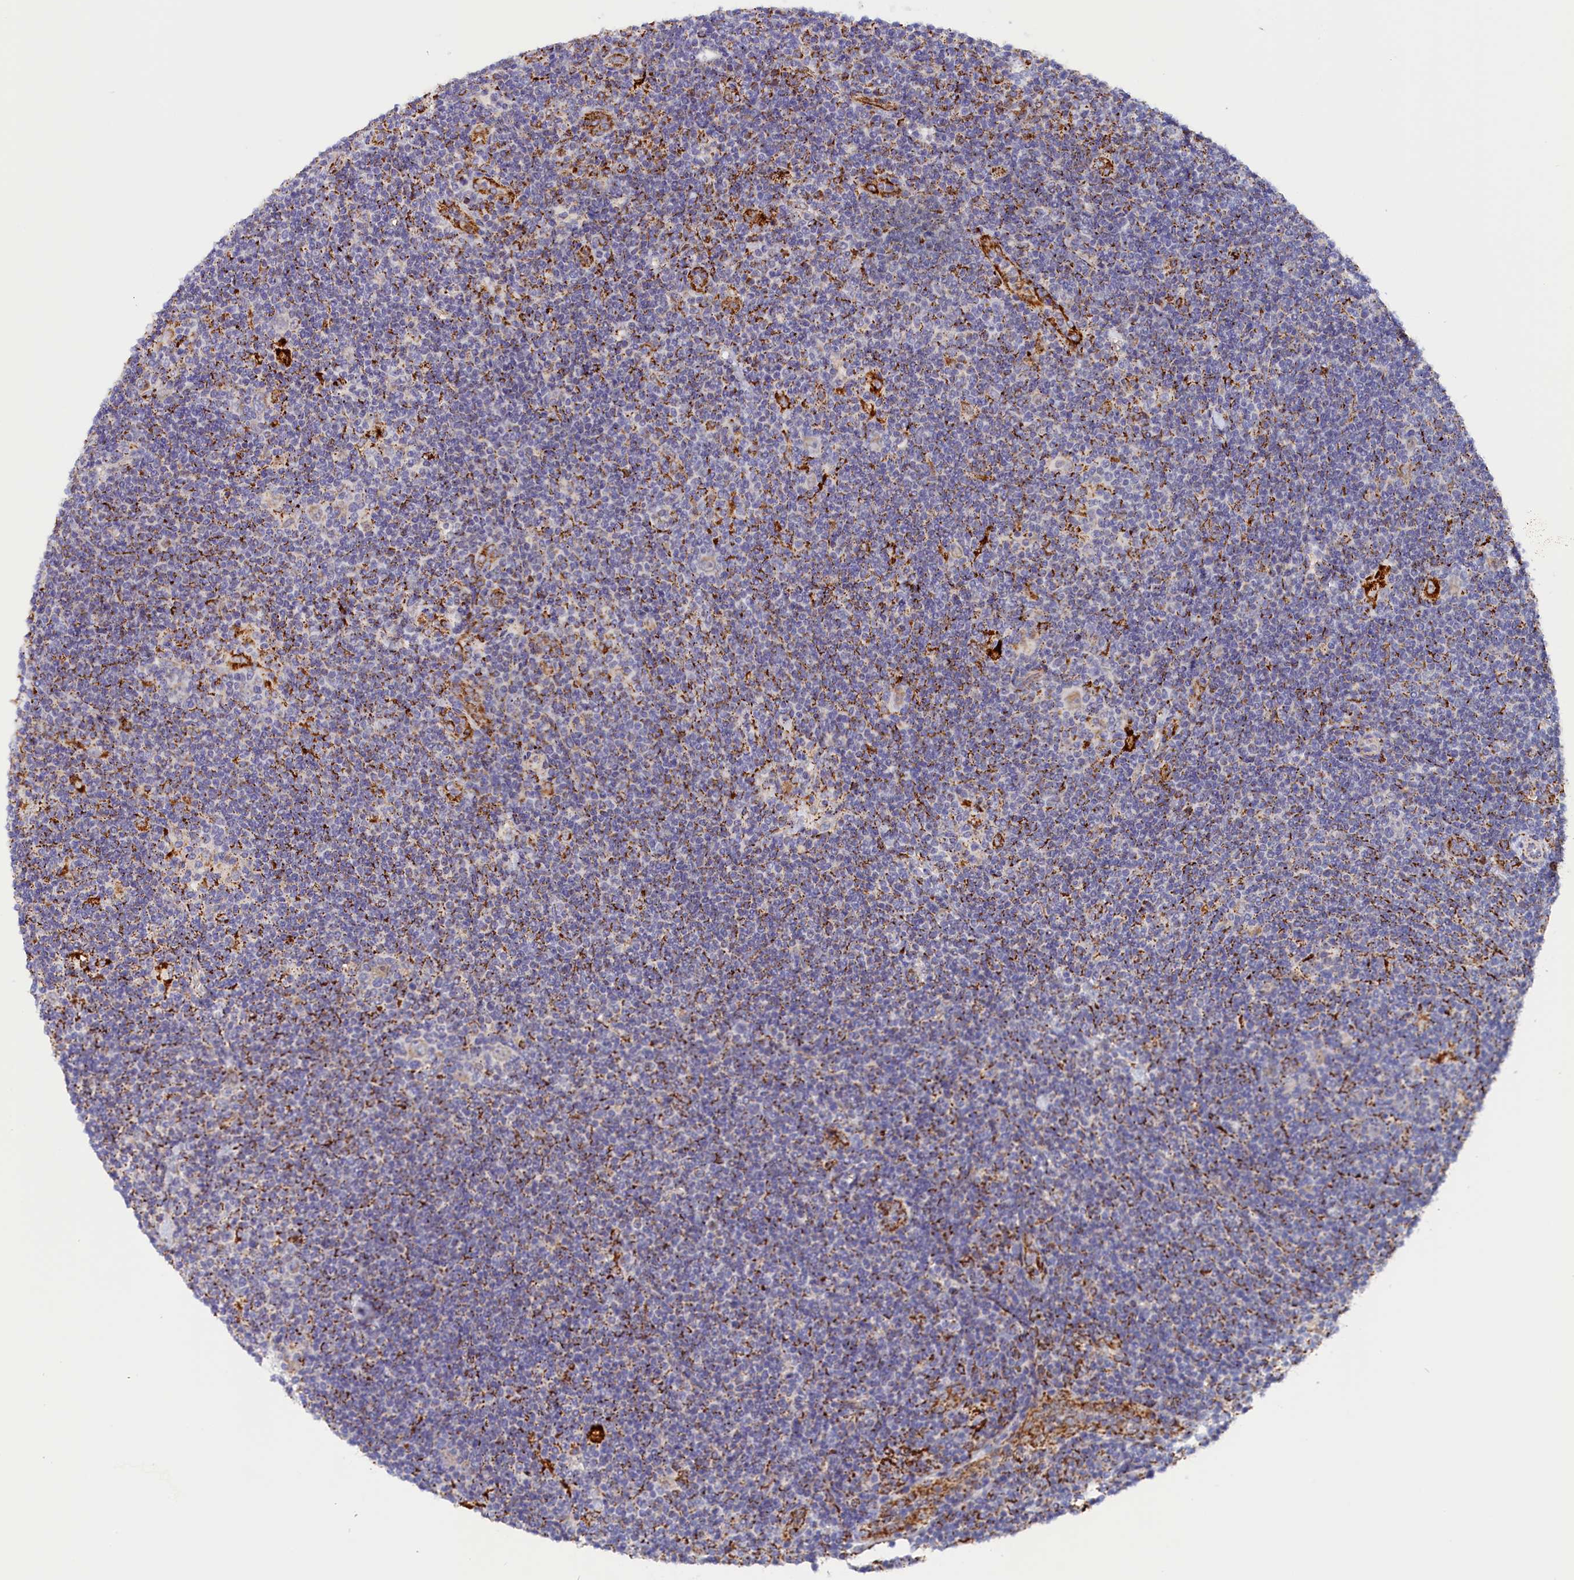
{"staining": {"intensity": "strong", "quantity": ">75%", "location": "cytoplasmic/membranous"}, "tissue": "lymphoma", "cell_type": "Tumor cells", "image_type": "cancer", "snomed": [{"axis": "morphology", "description": "Hodgkin's disease, NOS"}, {"axis": "topography", "description": "Lymph node"}], "caption": "A histopathology image of lymphoma stained for a protein demonstrates strong cytoplasmic/membranous brown staining in tumor cells.", "gene": "AKTIP", "patient": {"sex": "female", "age": 57}}